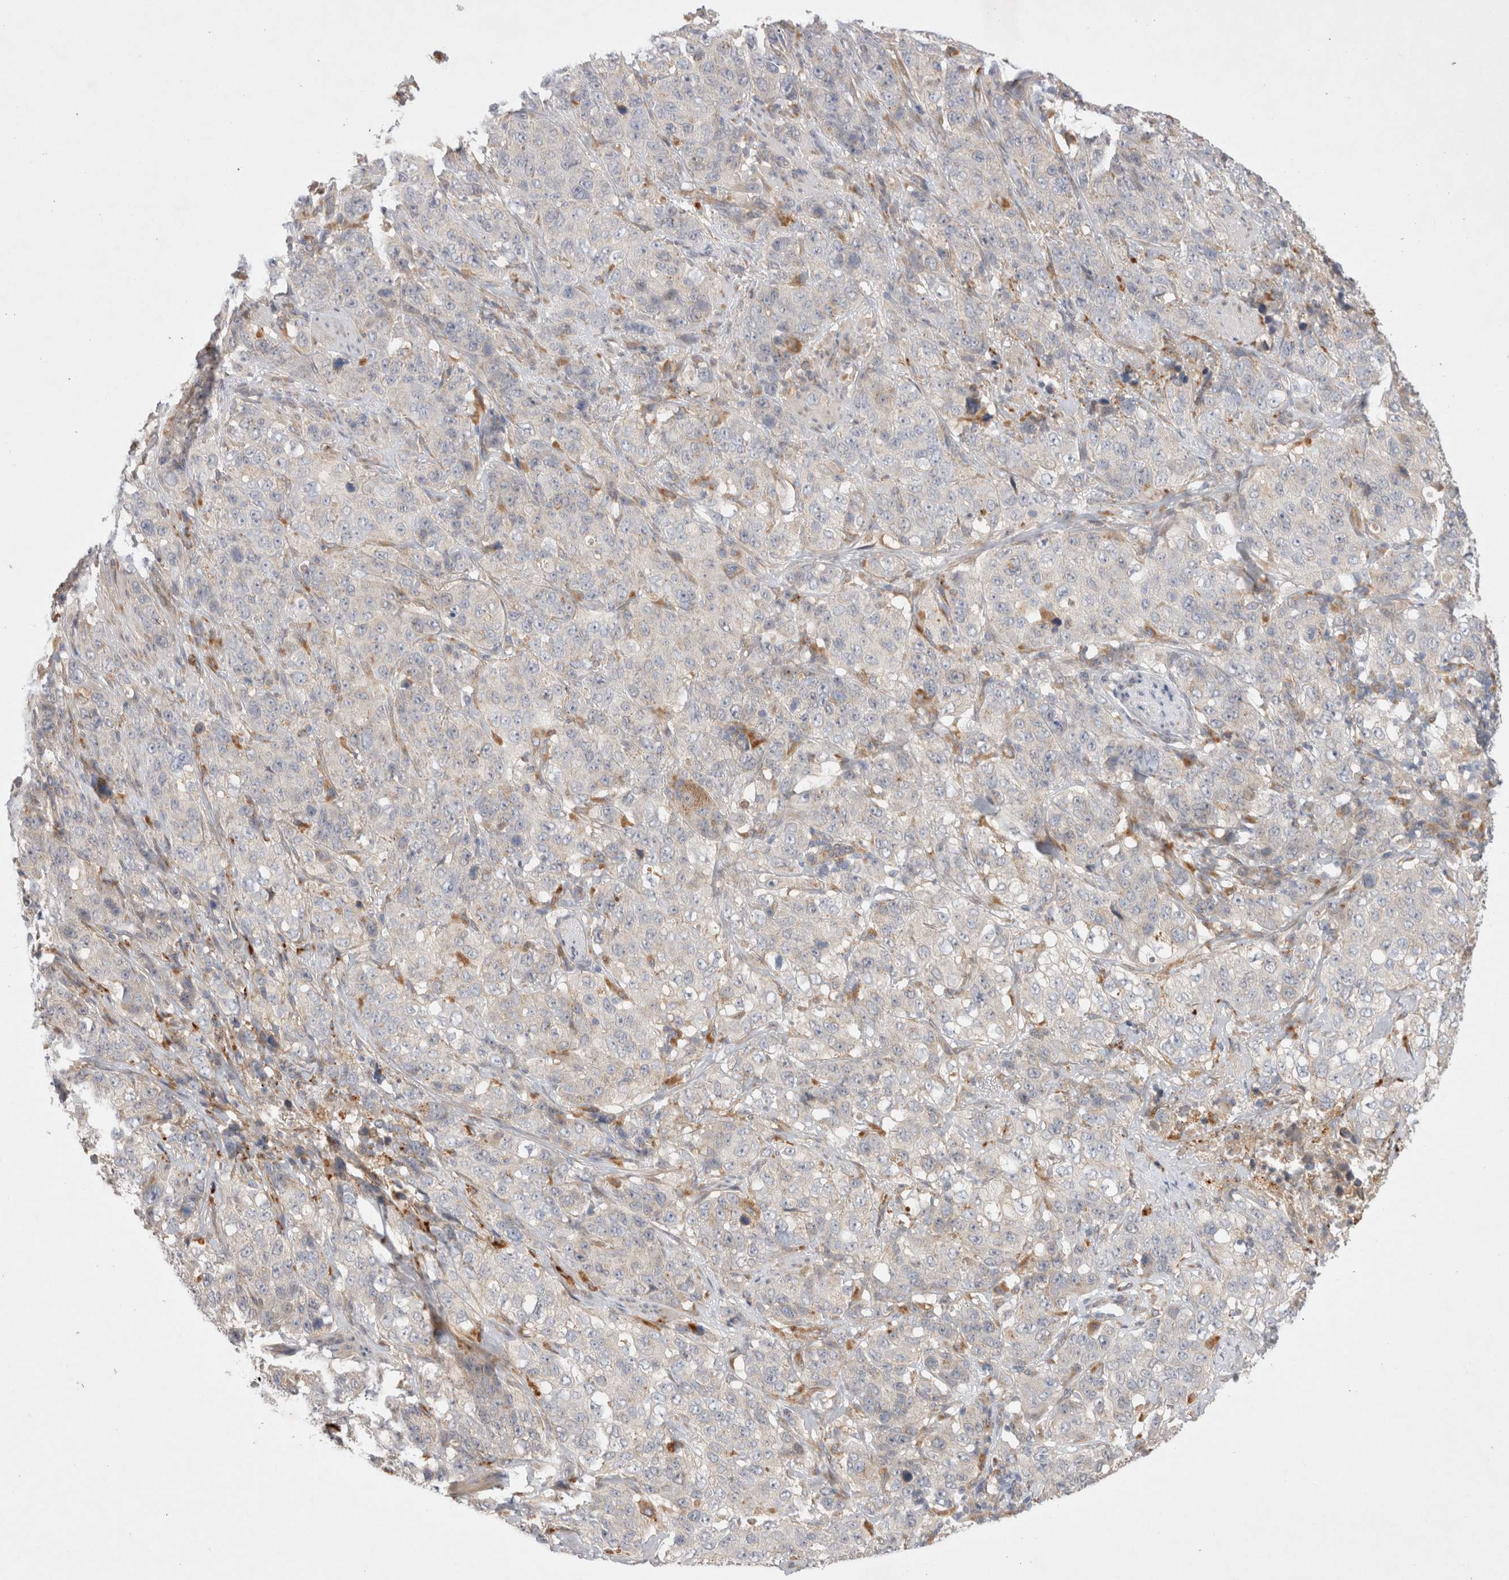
{"staining": {"intensity": "negative", "quantity": "none", "location": "none"}, "tissue": "stomach cancer", "cell_type": "Tumor cells", "image_type": "cancer", "snomed": [{"axis": "morphology", "description": "Adenocarcinoma, NOS"}, {"axis": "topography", "description": "Stomach"}], "caption": "An IHC histopathology image of stomach adenocarcinoma is shown. There is no staining in tumor cells of stomach adenocarcinoma. The staining is performed using DAB (3,3'-diaminobenzidine) brown chromogen with nuclei counter-stained in using hematoxylin.", "gene": "NPC1", "patient": {"sex": "male", "age": 48}}